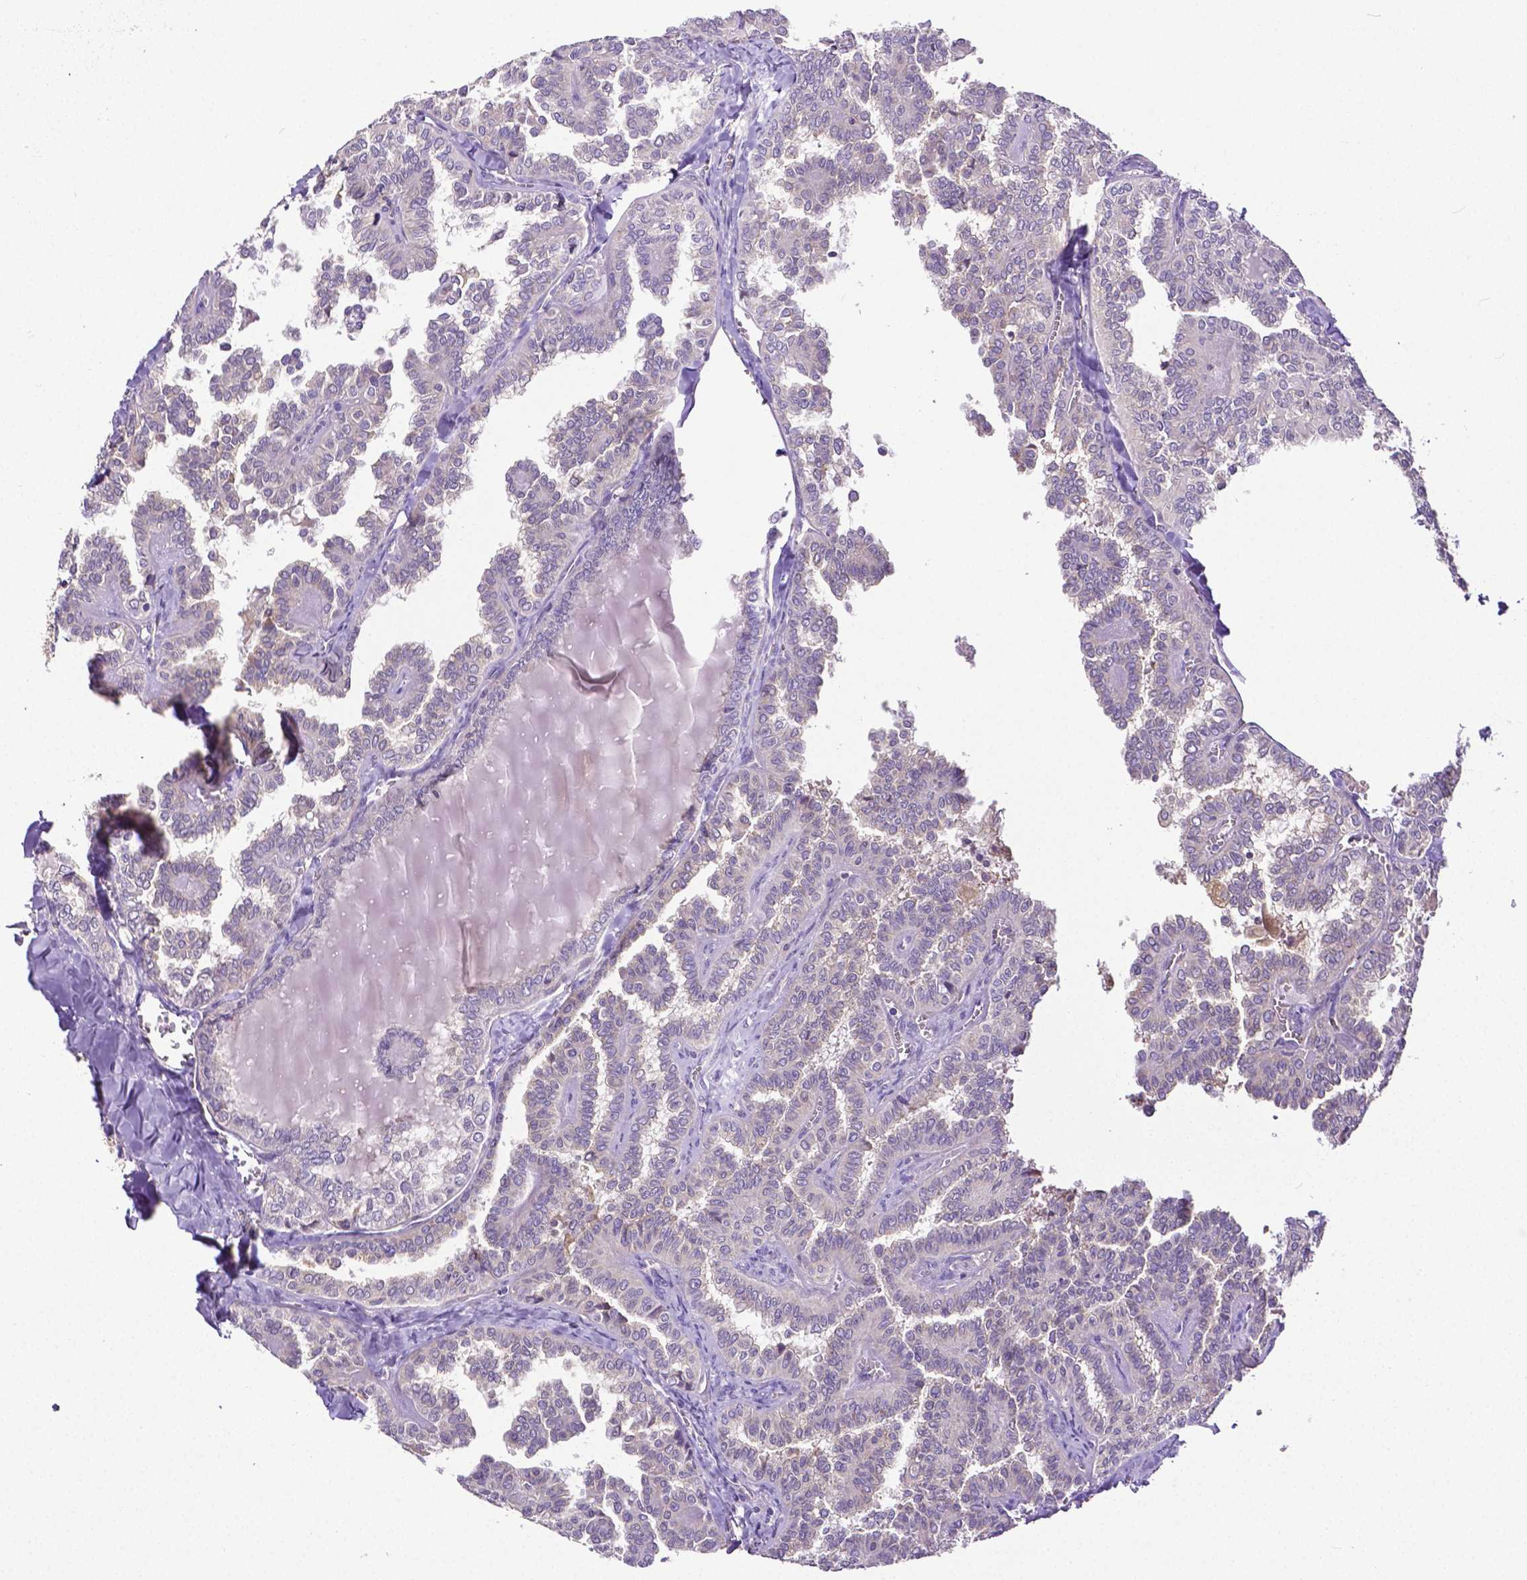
{"staining": {"intensity": "negative", "quantity": "none", "location": "none"}, "tissue": "thyroid cancer", "cell_type": "Tumor cells", "image_type": "cancer", "snomed": [{"axis": "morphology", "description": "Papillary adenocarcinoma, NOS"}, {"axis": "topography", "description": "Thyroid gland"}], "caption": "Thyroid cancer was stained to show a protein in brown. There is no significant positivity in tumor cells. (DAB (3,3'-diaminobenzidine) IHC, high magnification).", "gene": "DICER1", "patient": {"sex": "female", "age": 41}}